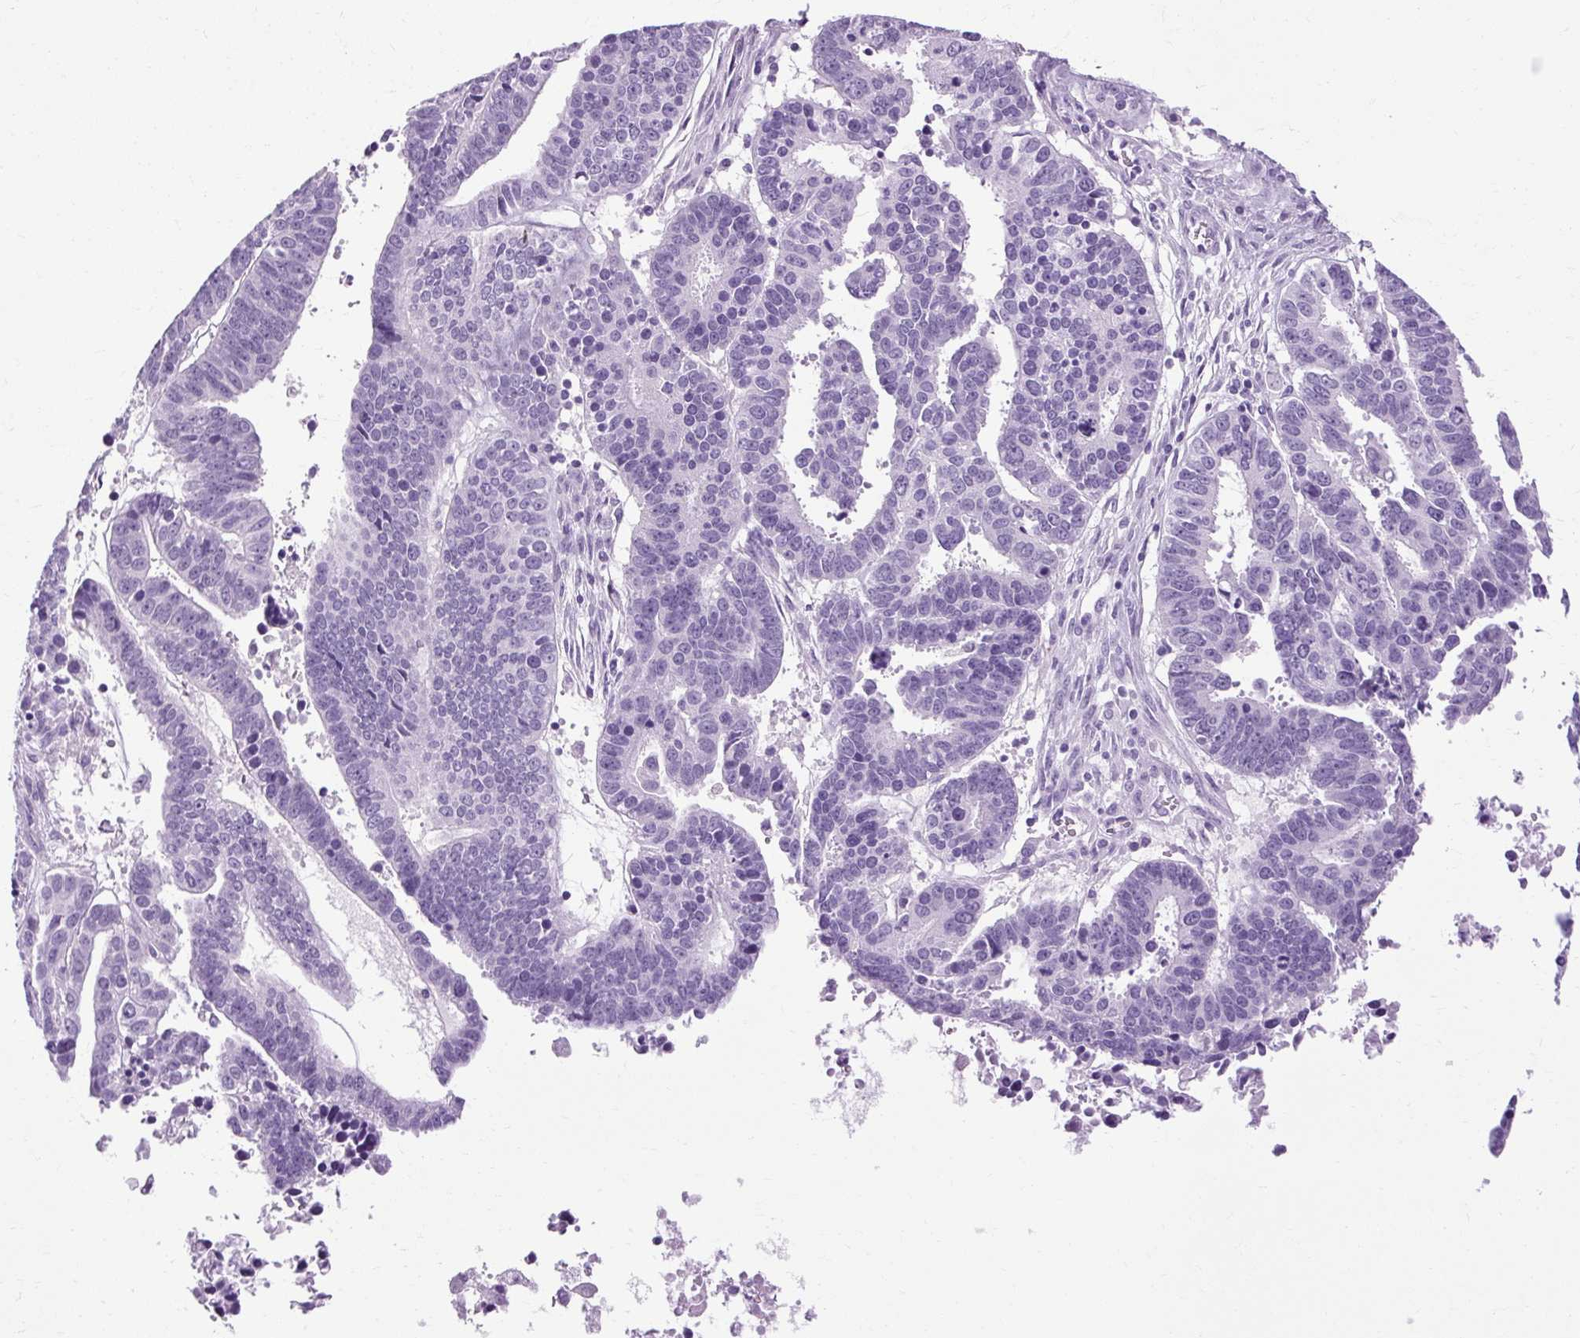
{"staining": {"intensity": "negative", "quantity": "none", "location": "none"}, "tissue": "ovarian cancer", "cell_type": "Tumor cells", "image_type": "cancer", "snomed": [{"axis": "morphology", "description": "Carcinoma, endometroid"}, {"axis": "morphology", "description": "Cystadenocarcinoma, serous, NOS"}, {"axis": "topography", "description": "Ovary"}], "caption": "Immunohistochemical staining of ovarian cancer shows no significant staining in tumor cells.", "gene": "B3GNT4", "patient": {"sex": "female", "age": 45}}